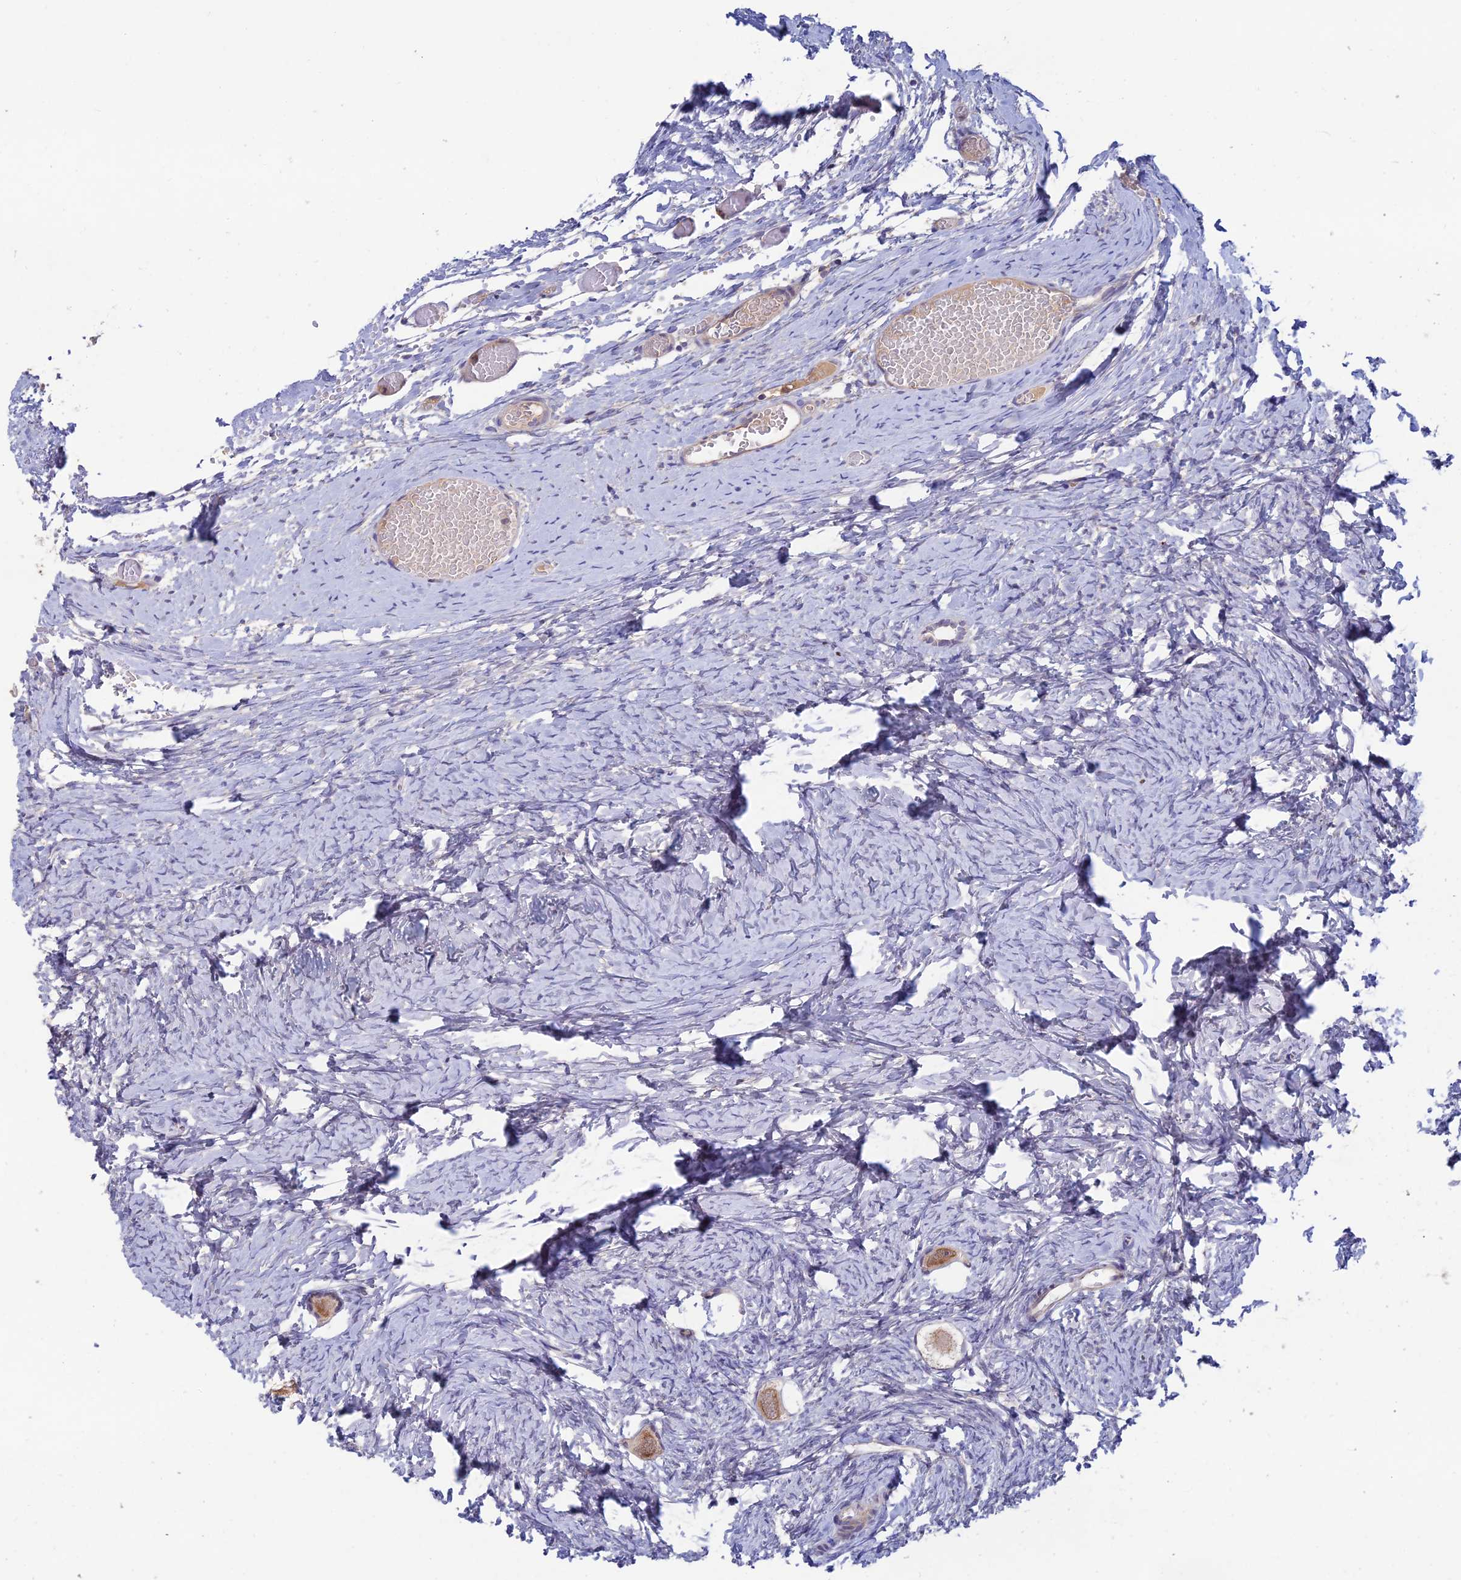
{"staining": {"intensity": "moderate", "quantity": ">75%", "location": "cytoplasmic/membranous"}, "tissue": "ovary", "cell_type": "Follicle cells", "image_type": "normal", "snomed": [{"axis": "morphology", "description": "Normal tissue, NOS"}, {"axis": "topography", "description": "Ovary"}], "caption": "Immunohistochemistry of unremarkable ovary displays medium levels of moderate cytoplasmic/membranous expression in approximately >75% of follicle cells.", "gene": "FASTKD5", "patient": {"sex": "female", "age": 27}}